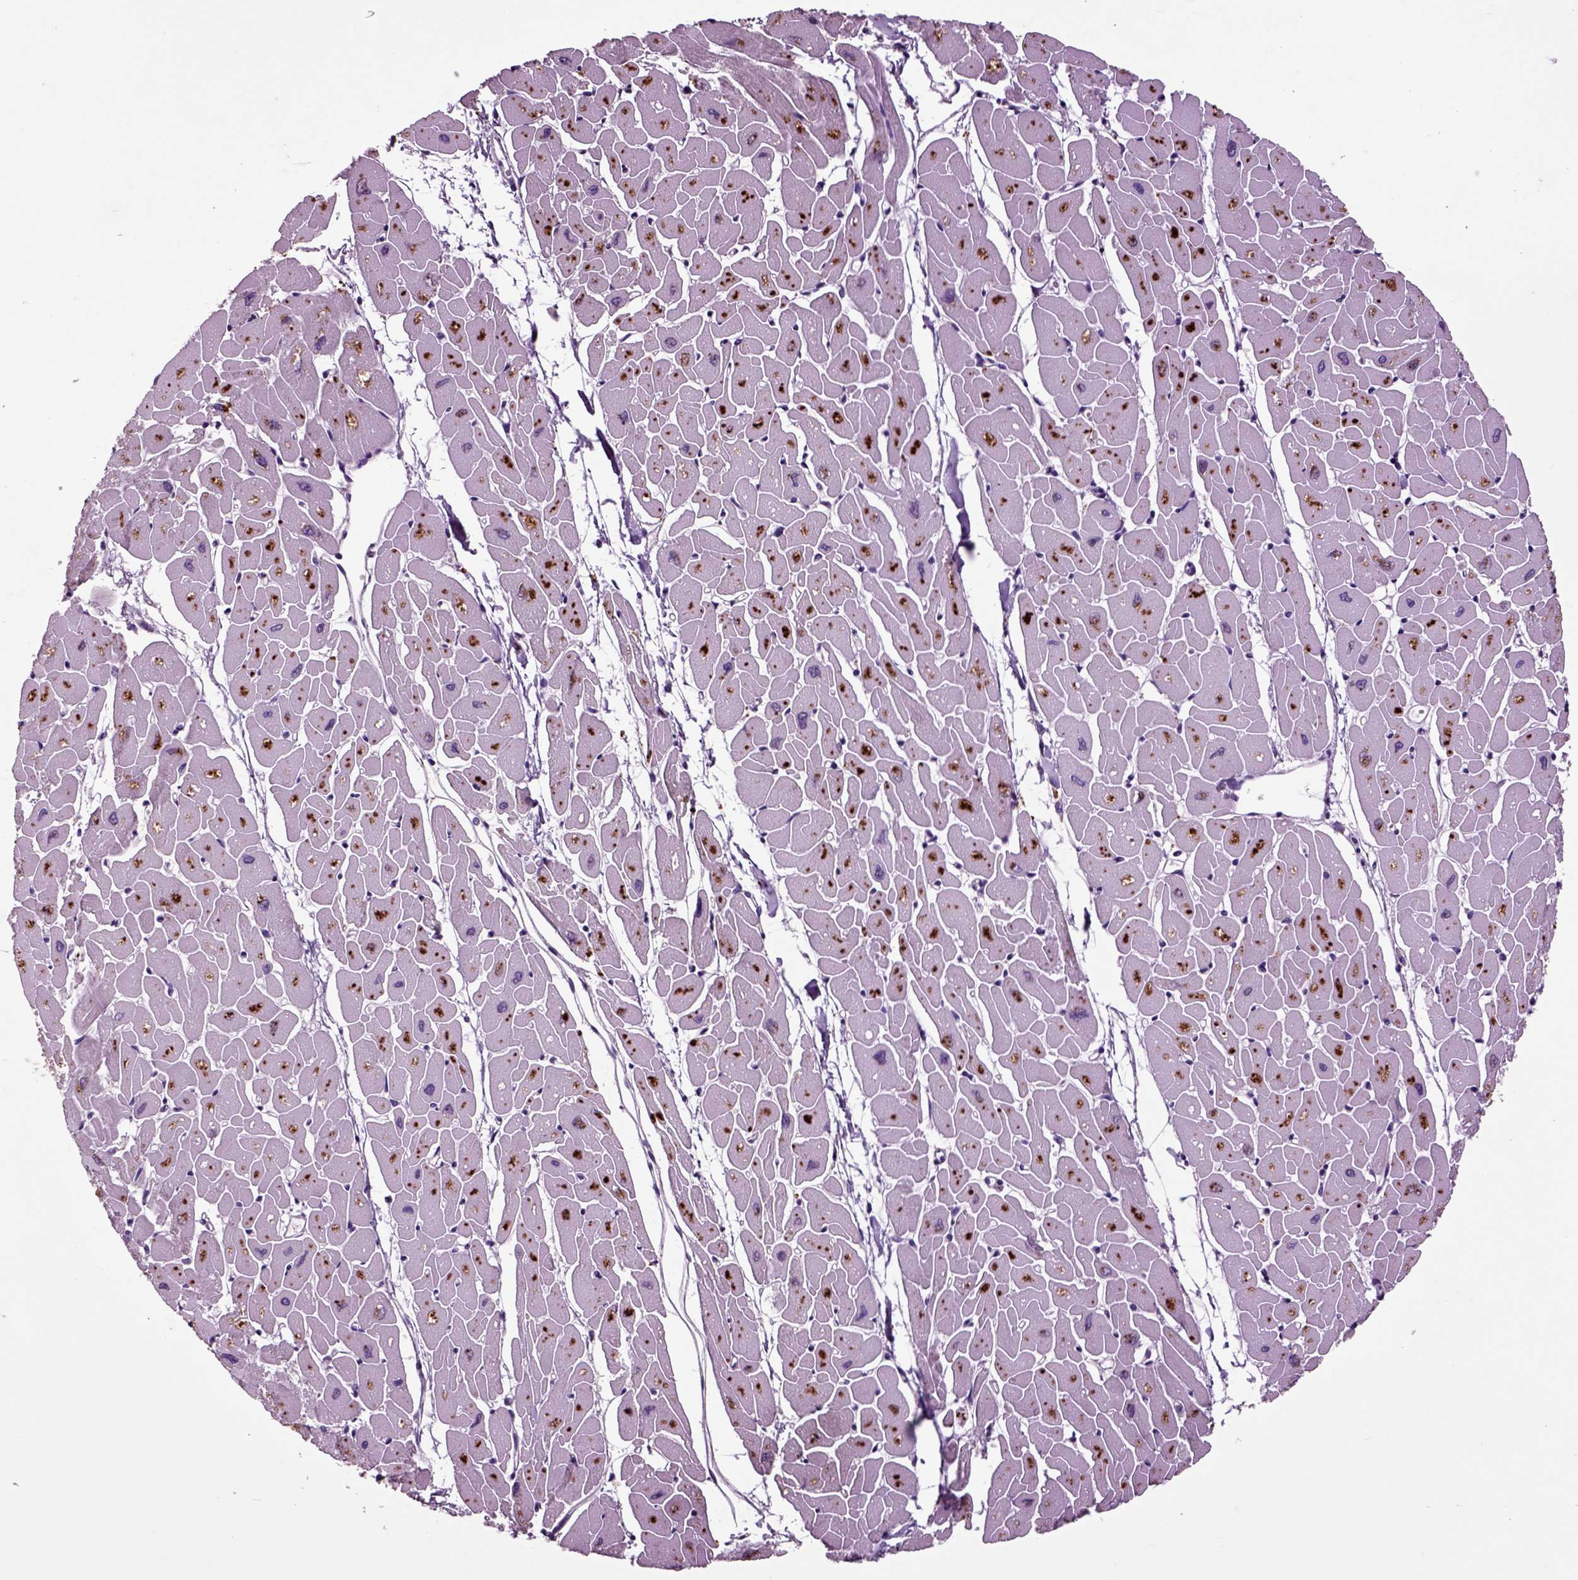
{"staining": {"intensity": "negative", "quantity": "none", "location": "none"}, "tissue": "heart muscle", "cell_type": "Cardiomyocytes", "image_type": "normal", "snomed": [{"axis": "morphology", "description": "Normal tissue, NOS"}, {"axis": "topography", "description": "Heart"}], "caption": "Micrograph shows no significant protein staining in cardiomyocytes of normal heart muscle. Nuclei are stained in blue.", "gene": "CRHR1", "patient": {"sex": "male", "age": 57}}